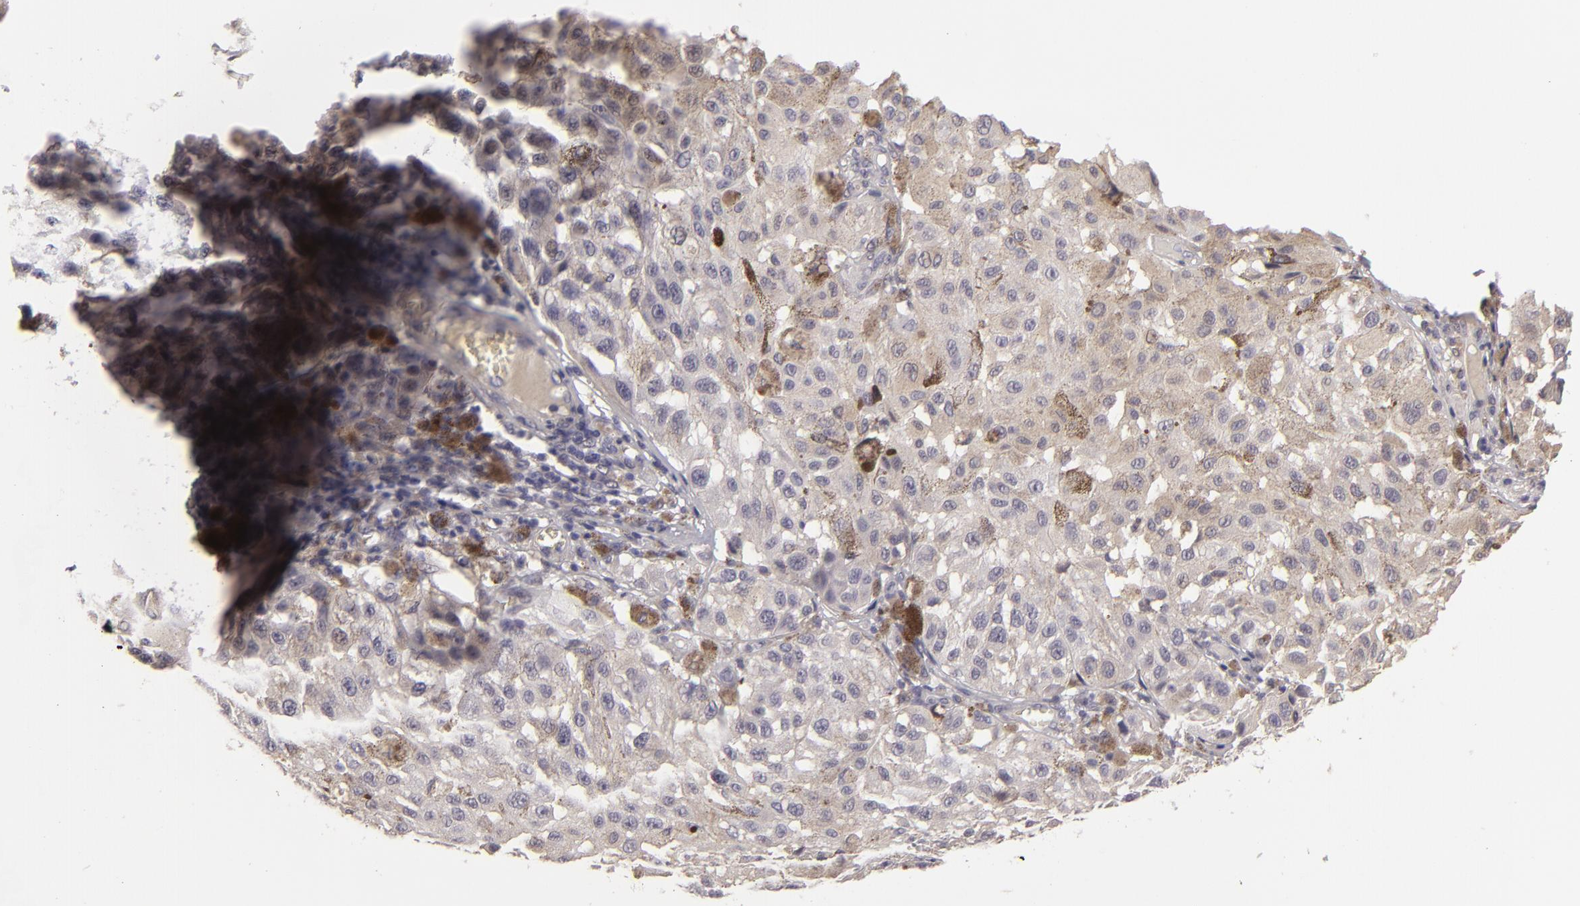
{"staining": {"intensity": "negative", "quantity": "none", "location": "none"}, "tissue": "melanoma", "cell_type": "Tumor cells", "image_type": "cancer", "snomed": [{"axis": "morphology", "description": "Malignant melanoma, NOS"}, {"axis": "topography", "description": "Skin"}], "caption": "The immunohistochemistry image has no significant positivity in tumor cells of melanoma tissue.", "gene": "EFS", "patient": {"sex": "female", "age": 64}}